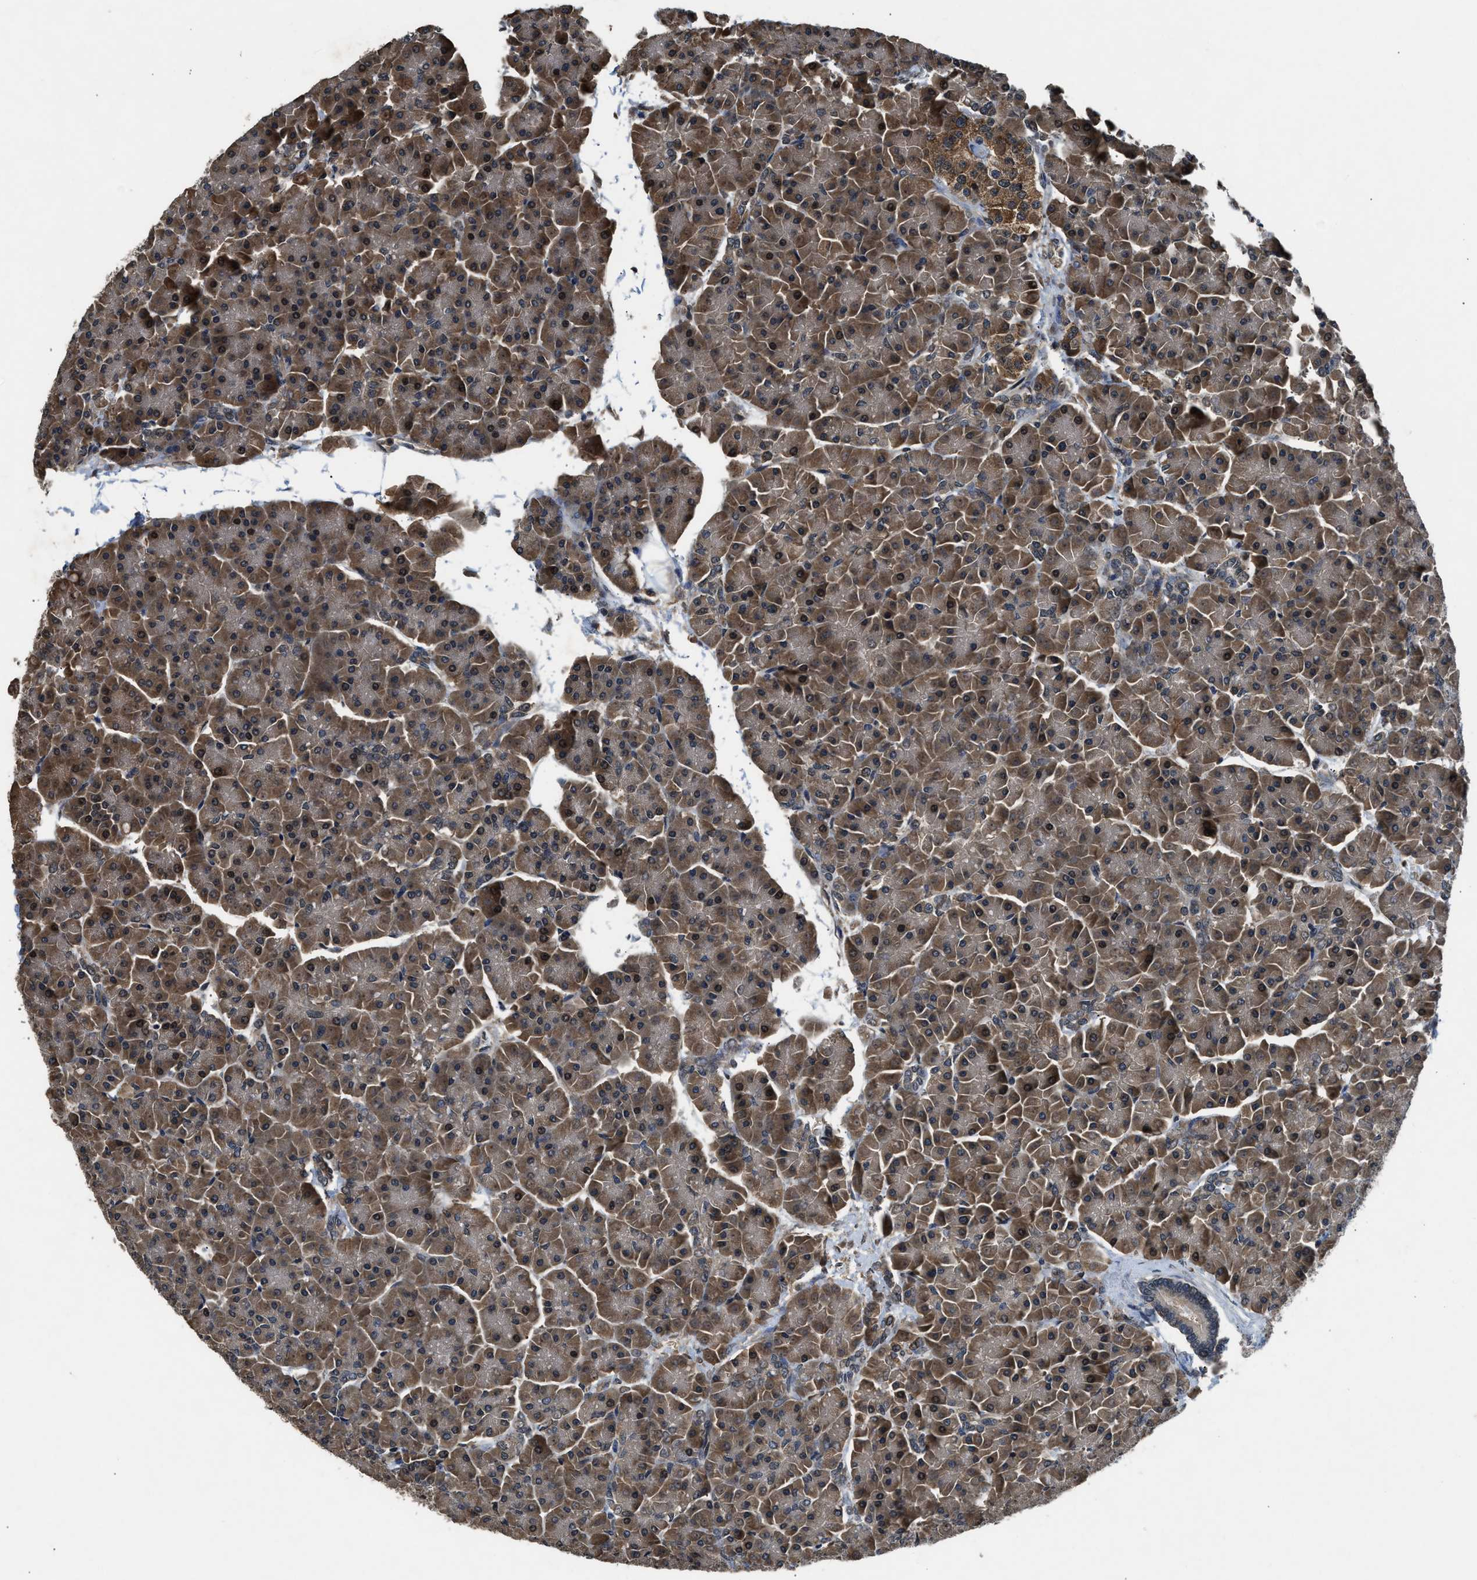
{"staining": {"intensity": "moderate", "quantity": ">75%", "location": "cytoplasmic/membranous"}, "tissue": "pancreas", "cell_type": "Exocrine glandular cells", "image_type": "normal", "snomed": [{"axis": "morphology", "description": "Normal tissue, NOS"}, {"axis": "topography", "description": "Pancreas"}], "caption": "Immunohistochemical staining of unremarkable human pancreas exhibits >75% levels of moderate cytoplasmic/membranous protein staining in about >75% of exocrine glandular cells.", "gene": "RPS6KB1", "patient": {"sex": "female", "age": 70}}